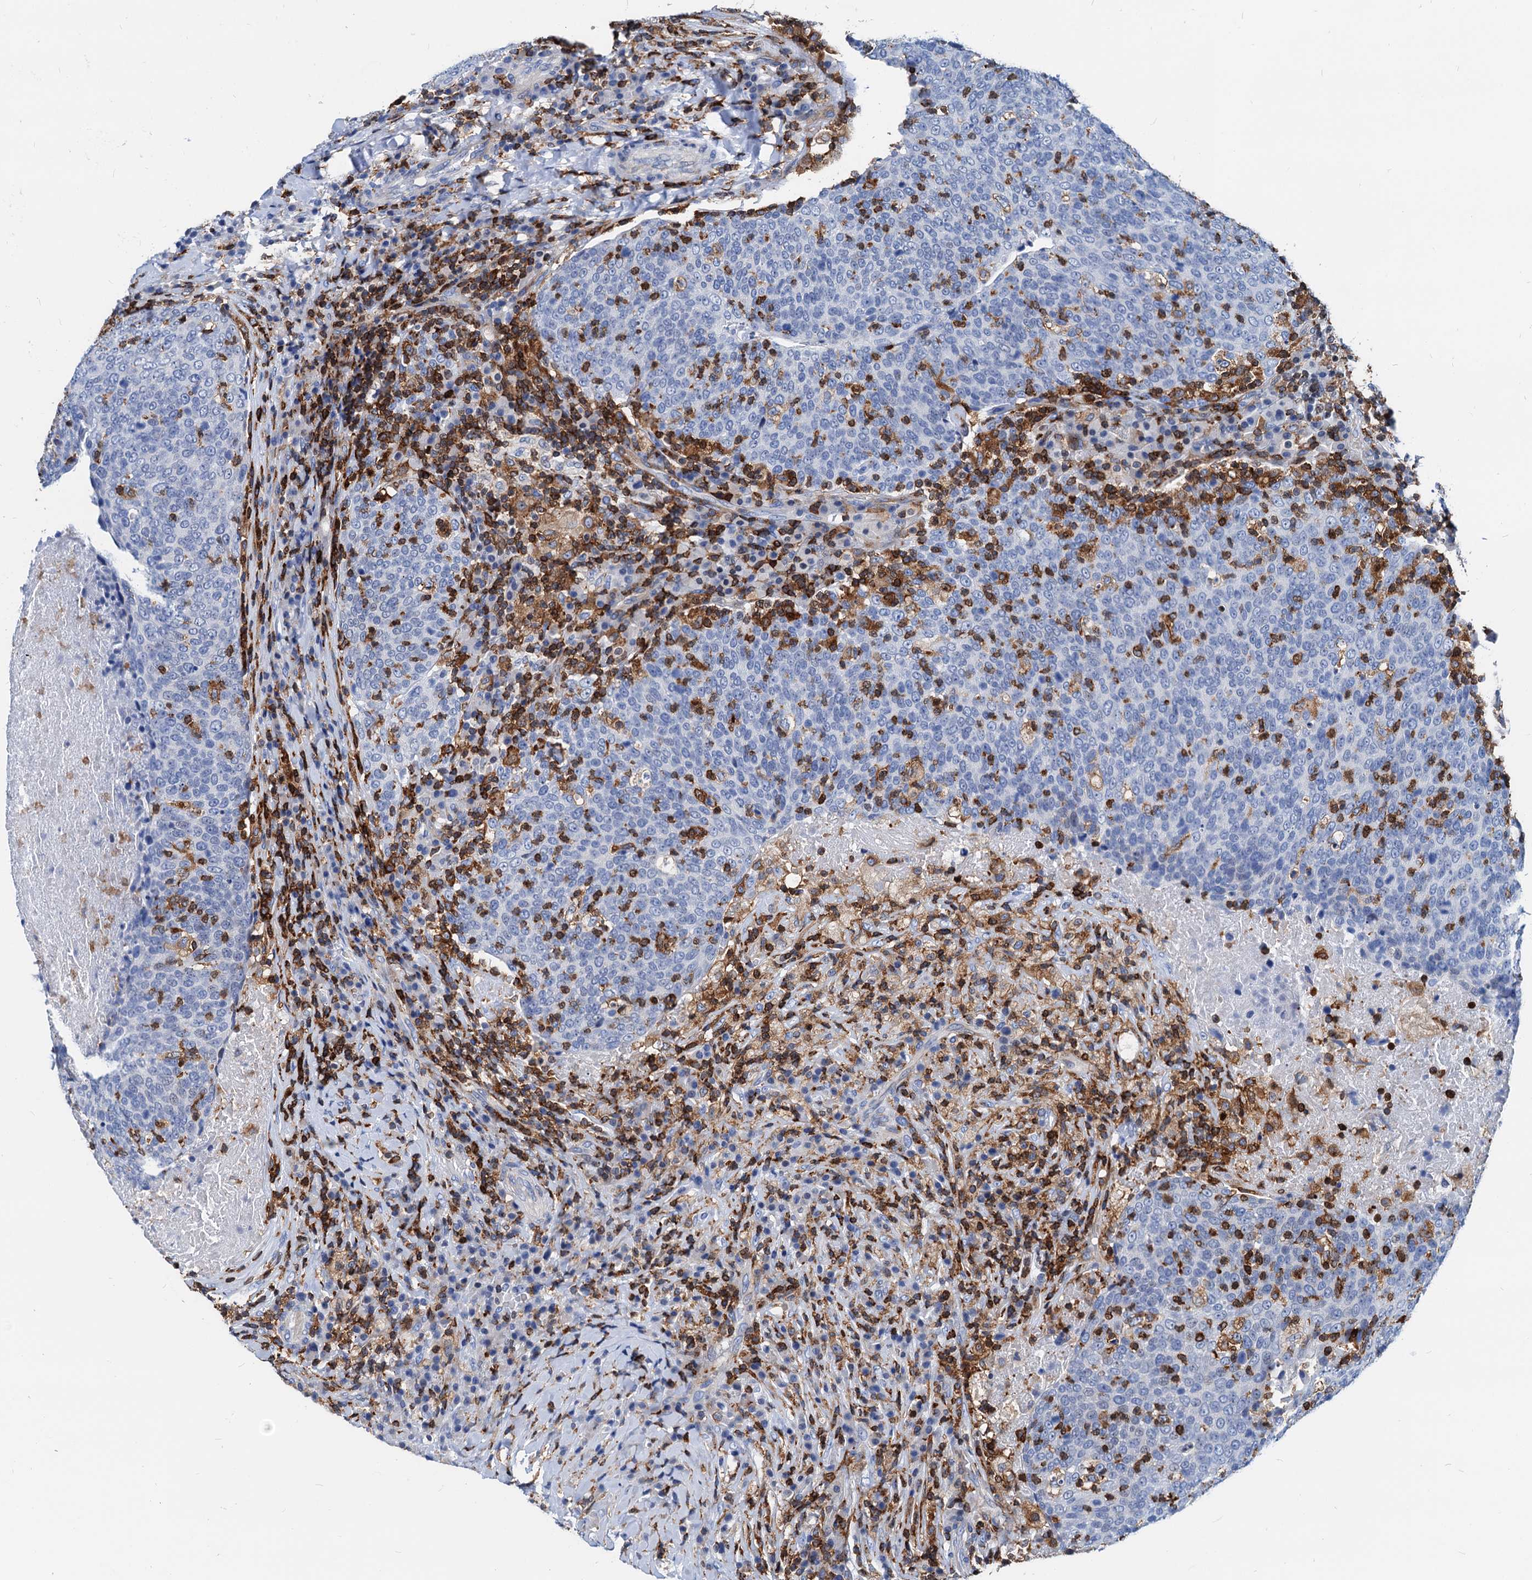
{"staining": {"intensity": "negative", "quantity": "none", "location": "none"}, "tissue": "head and neck cancer", "cell_type": "Tumor cells", "image_type": "cancer", "snomed": [{"axis": "morphology", "description": "Squamous cell carcinoma, NOS"}, {"axis": "morphology", "description": "Squamous cell carcinoma, metastatic, NOS"}, {"axis": "topography", "description": "Lymph node"}, {"axis": "topography", "description": "Head-Neck"}], "caption": "IHC of human squamous cell carcinoma (head and neck) shows no expression in tumor cells.", "gene": "LCP2", "patient": {"sex": "male", "age": 62}}